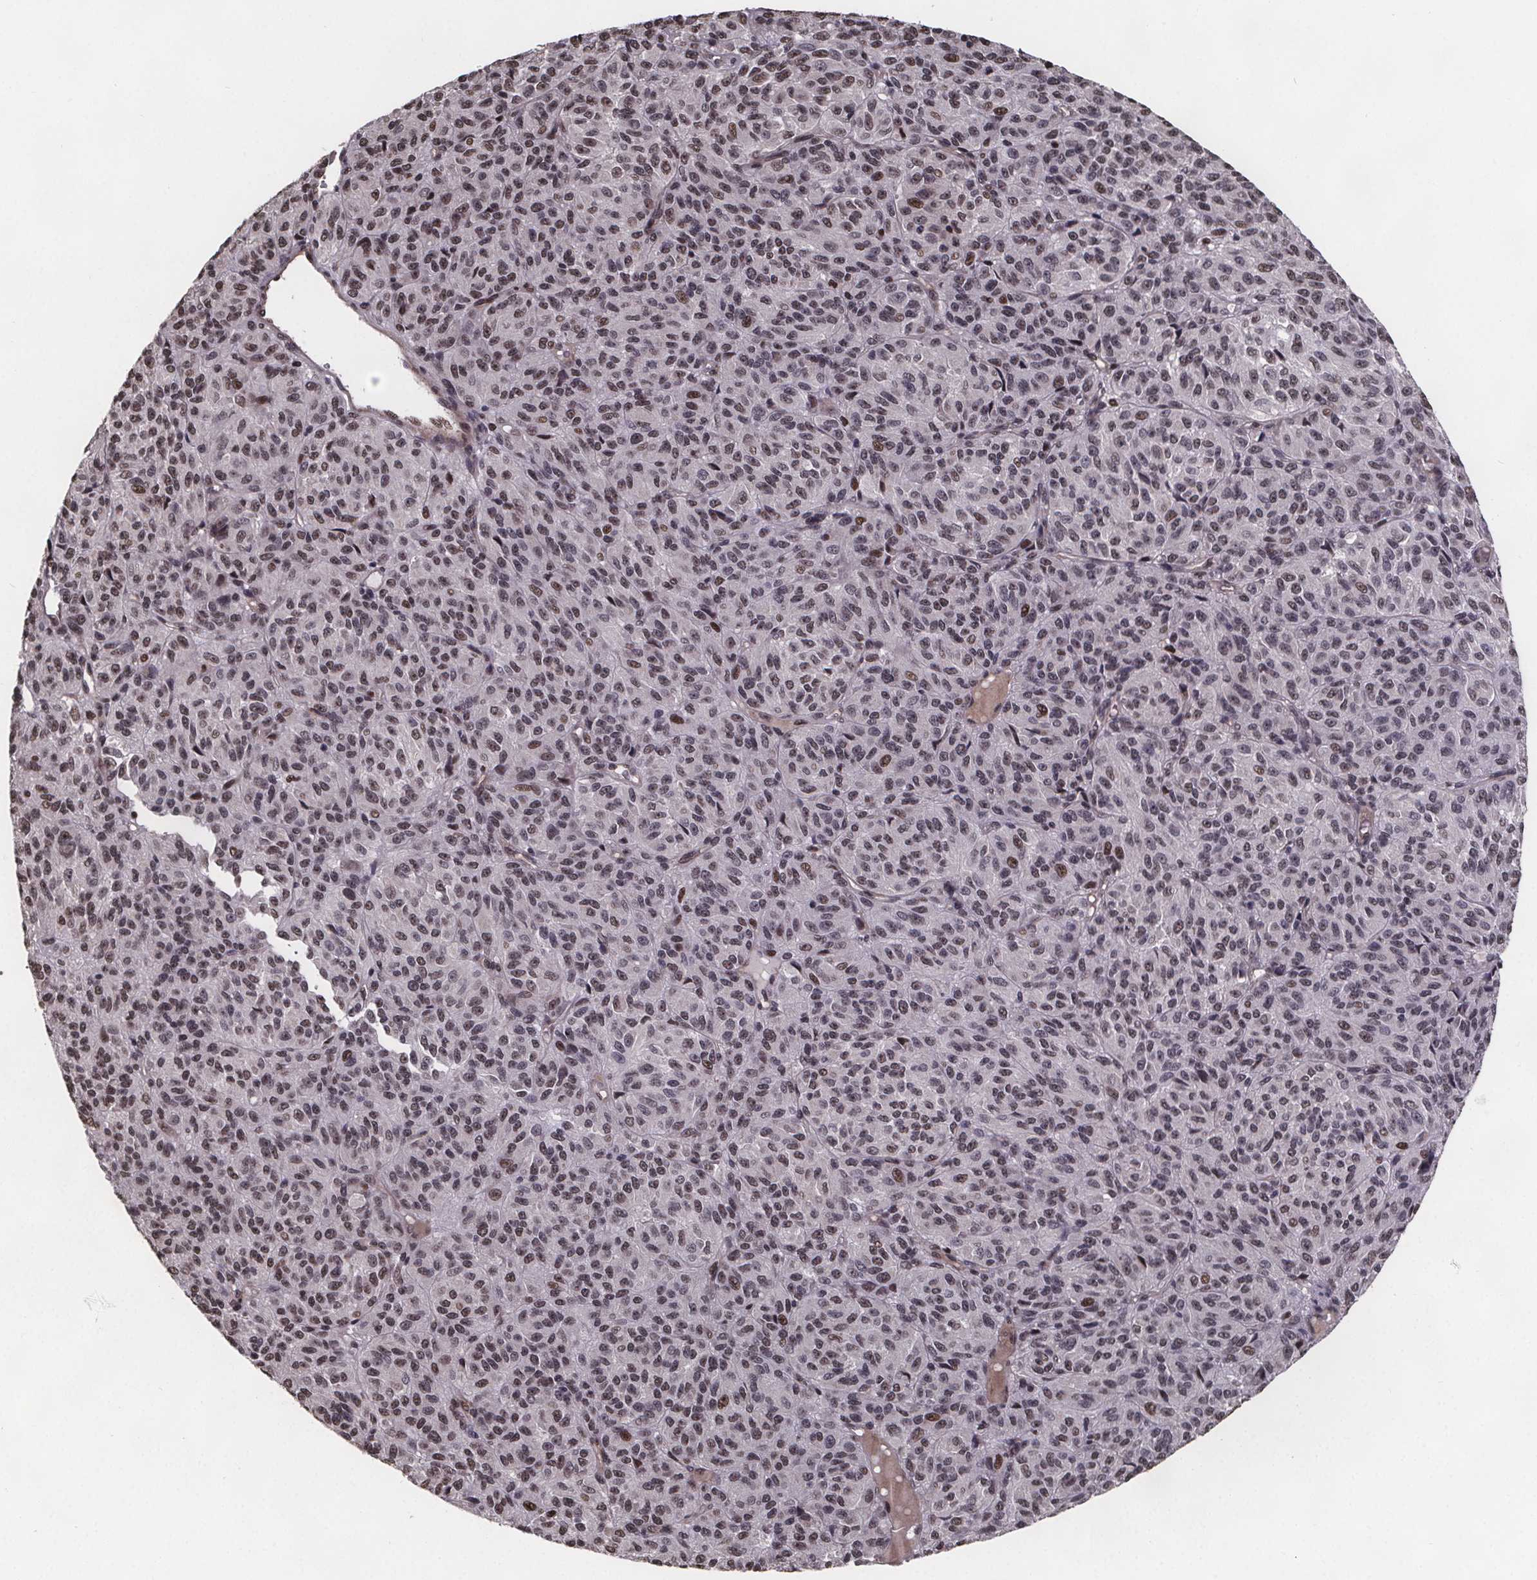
{"staining": {"intensity": "moderate", "quantity": ">75%", "location": "nuclear"}, "tissue": "melanoma", "cell_type": "Tumor cells", "image_type": "cancer", "snomed": [{"axis": "morphology", "description": "Malignant melanoma, Metastatic site"}, {"axis": "topography", "description": "Brain"}], "caption": "Melanoma tissue exhibits moderate nuclear expression in about >75% of tumor cells (DAB IHC with brightfield microscopy, high magnification).", "gene": "U2SURP", "patient": {"sex": "female", "age": 56}}